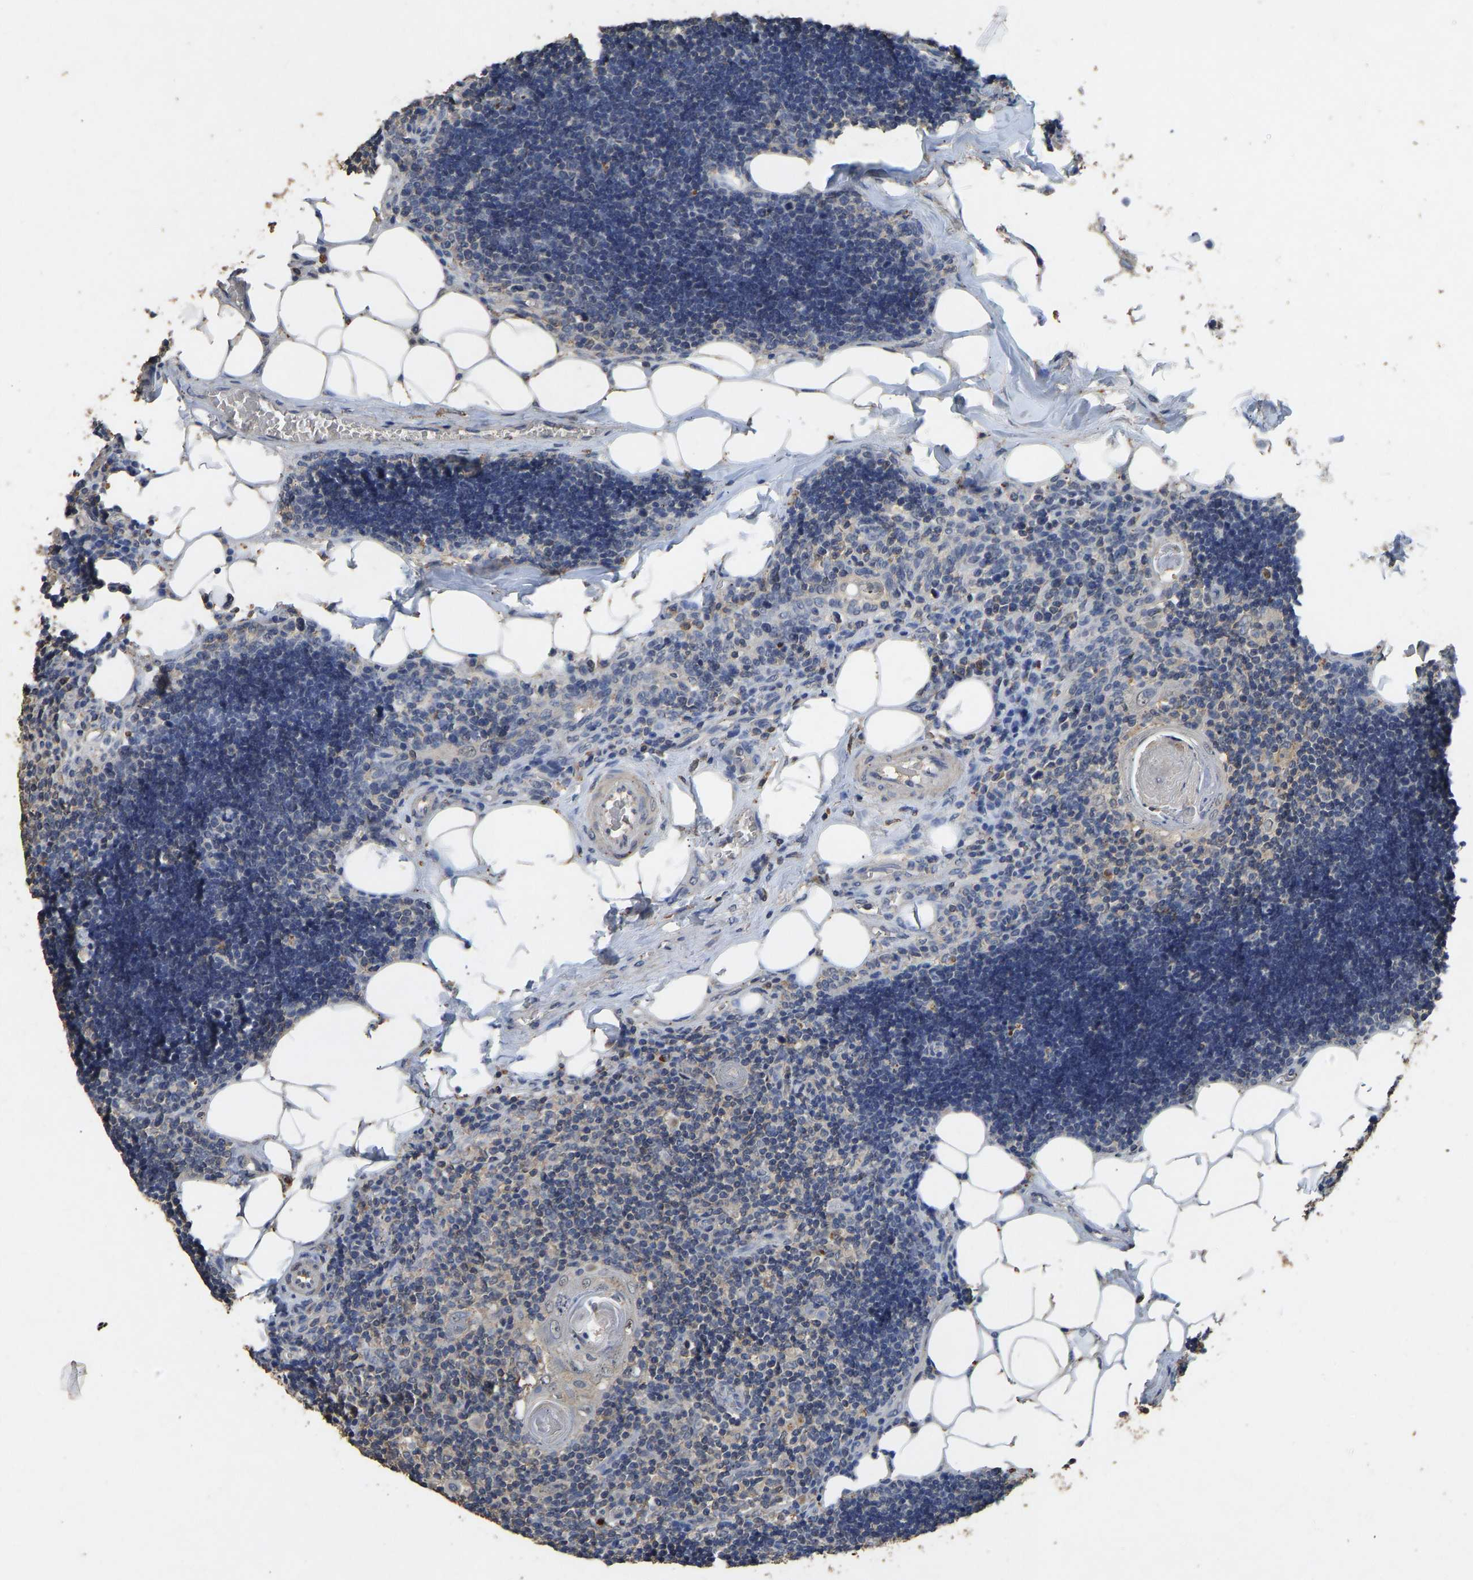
{"staining": {"intensity": "negative", "quantity": "none", "location": "none"}, "tissue": "lymph node", "cell_type": "Germinal center cells", "image_type": "normal", "snomed": [{"axis": "morphology", "description": "Normal tissue, NOS"}, {"axis": "topography", "description": "Lymph node"}], "caption": "DAB immunohistochemical staining of unremarkable lymph node exhibits no significant expression in germinal center cells.", "gene": "CIDEC", "patient": {"sex": "male", "age": 33}}